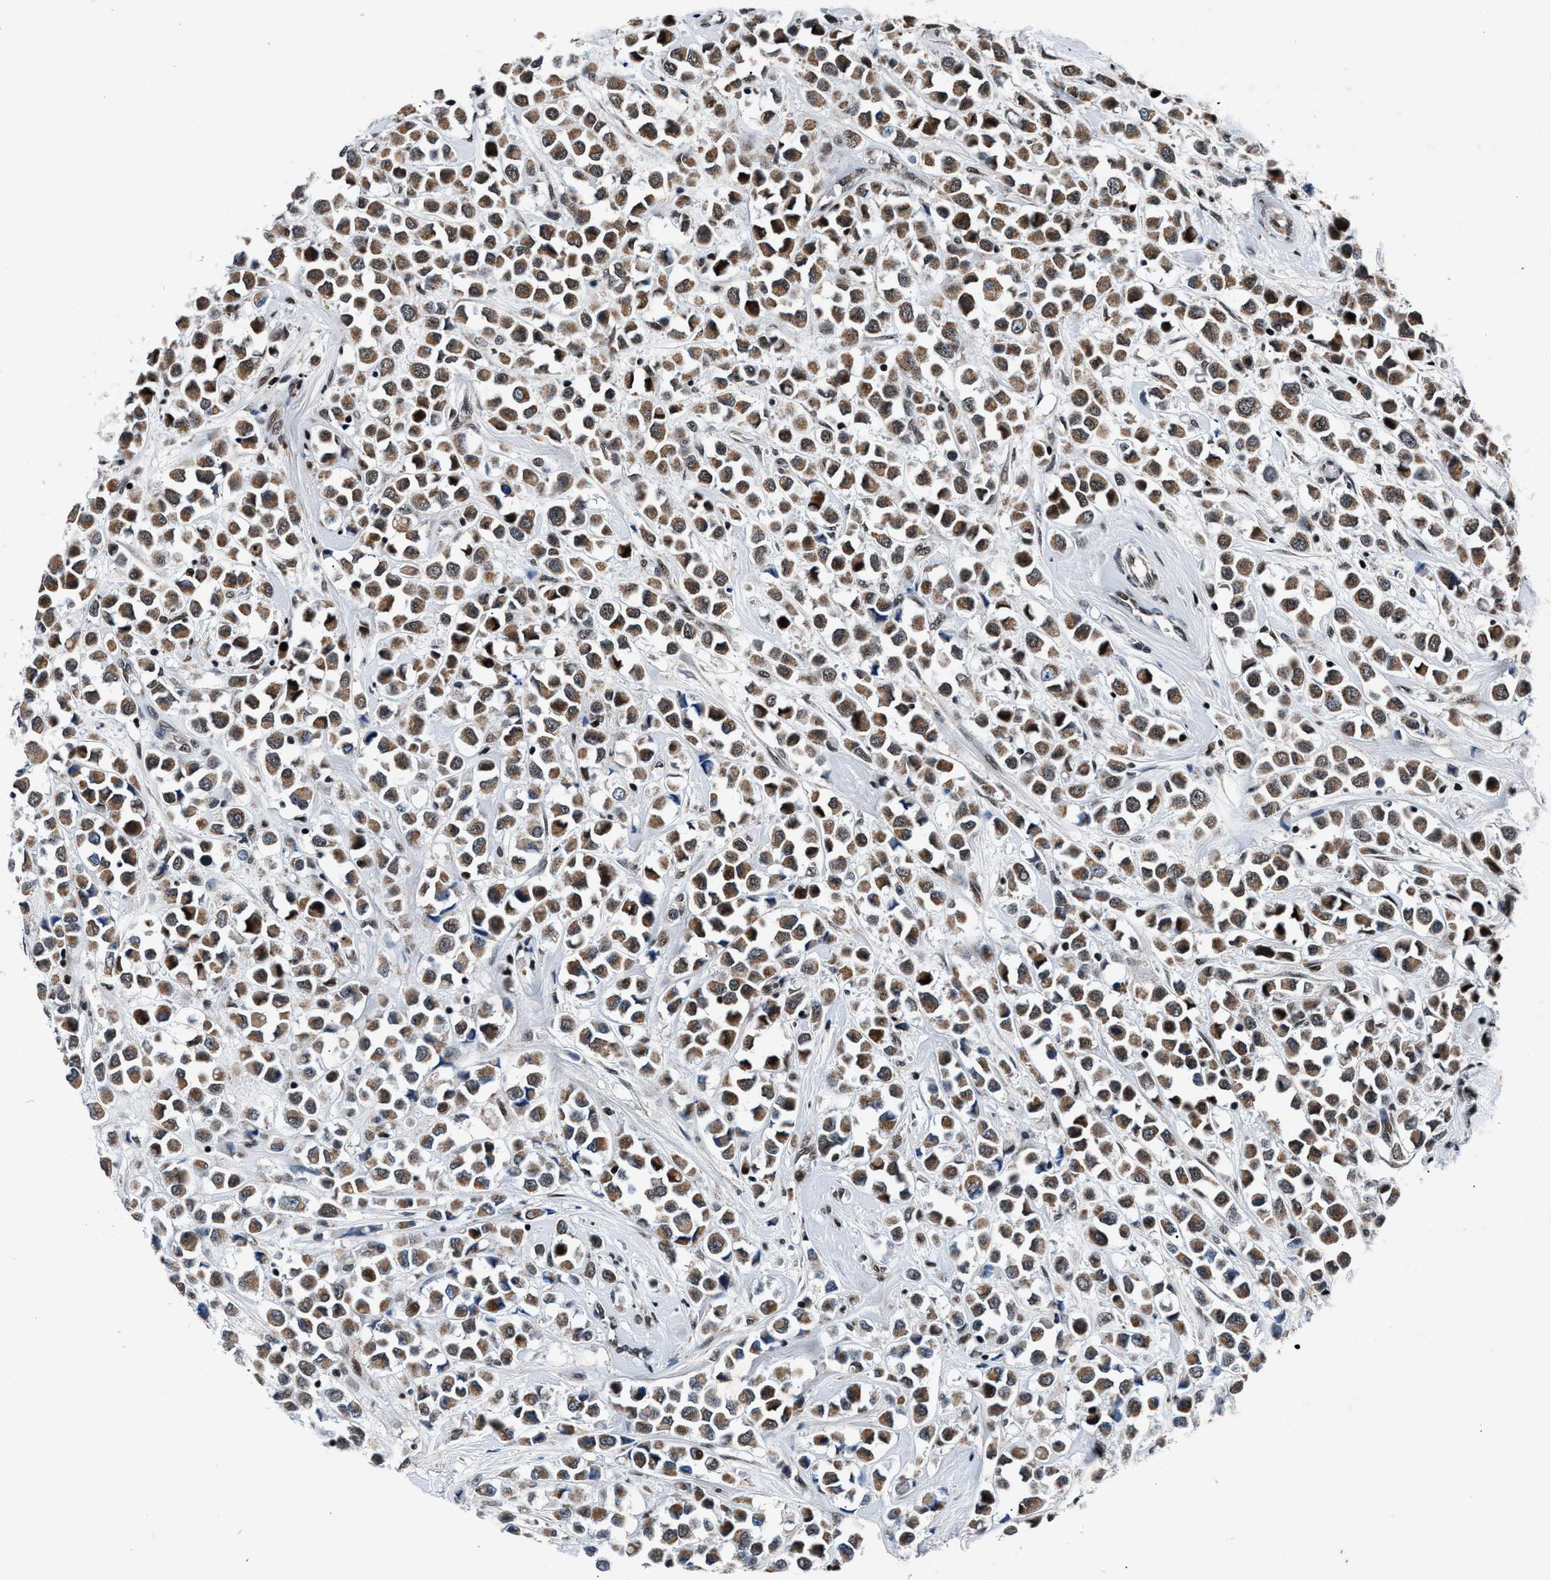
{"staining": {"intensity": "moderate", "quantity": ">75%", "location": "cytoplasmic/membranous,nuclear"}, "tissue": "breast cancer", "cell_type": "Tumor cells", "image_type": "cancer", "snomed": [{"axis": "morphology", "description": "Duct carcinoma"}, {"axis": "topography", "description": "Breast"}], "caption": "Immunohistochemistry histopathology image of neoplastic tissue: breast cancer stained using immunohistochemistry shows medium levels of moderate protein expression localized specifically in the cytoplasmic/membranous and nuclear of tumor cells, appearing as a cytoplasmic/membranous and nuclear brown color.", "gene": "PRRC2B", "patient": {"sex": "female", "age": 61}}